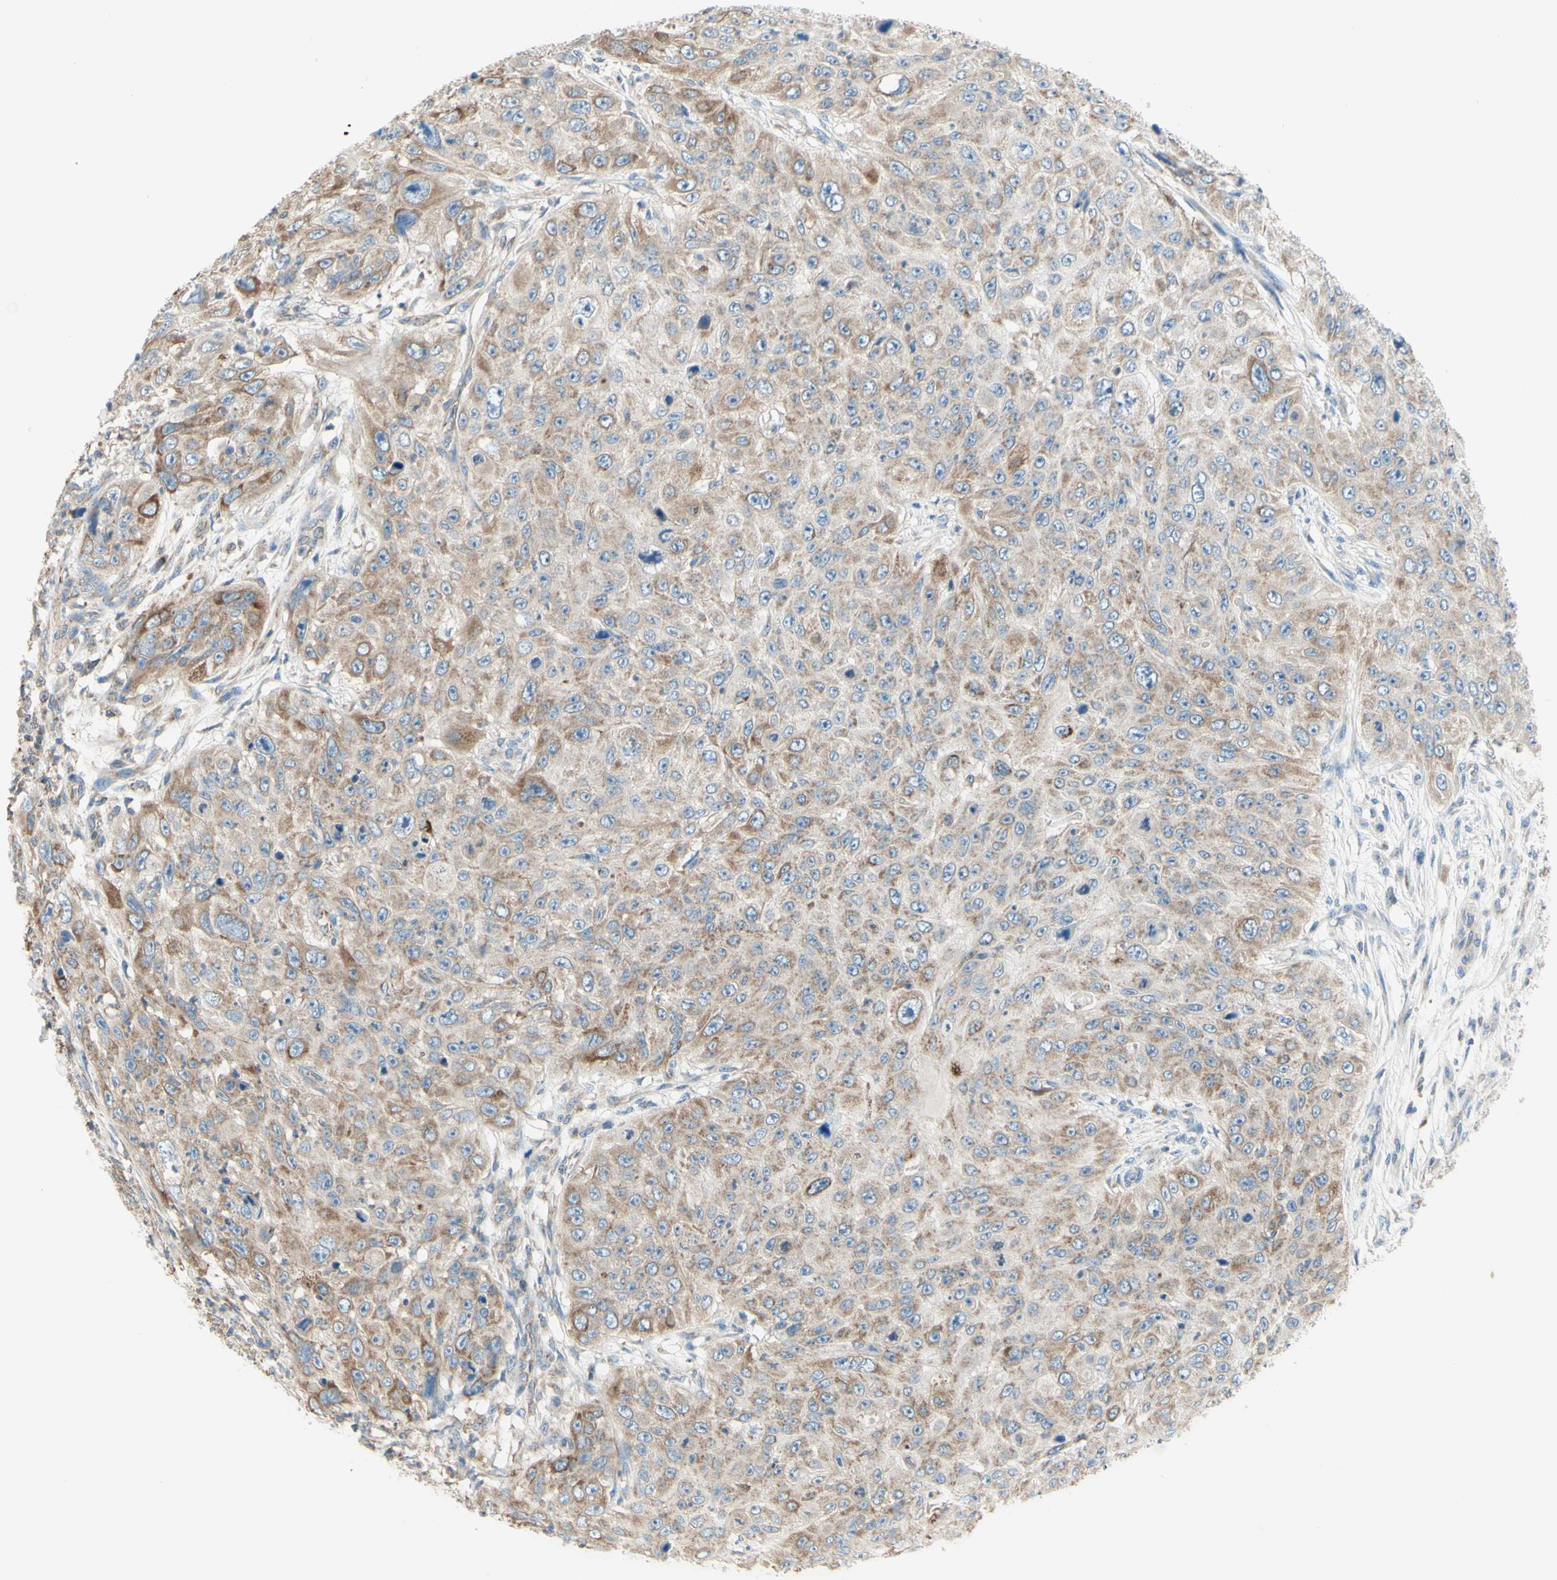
{"staining": {"intensity": "weak", "quantity": ">75%", "location": "cytoplasmic/membranous"}, "tissue": "skin cancer", "cell_type": "Tumor cells", "image_type": "cancer", "snomed": [{"axis": "morphology", "description": "Squamous cell carcinoma, NOS"}, {"axis": "topography", "description": "Skin"}], "caption": "A micrograph of skin squamous cell carcinoma stained for a protein displays weak cytoplasmic/membranous brown staining in tumor cells.", "gene": "ARMC10", "patient": {"sex": "female", "age": 80}}